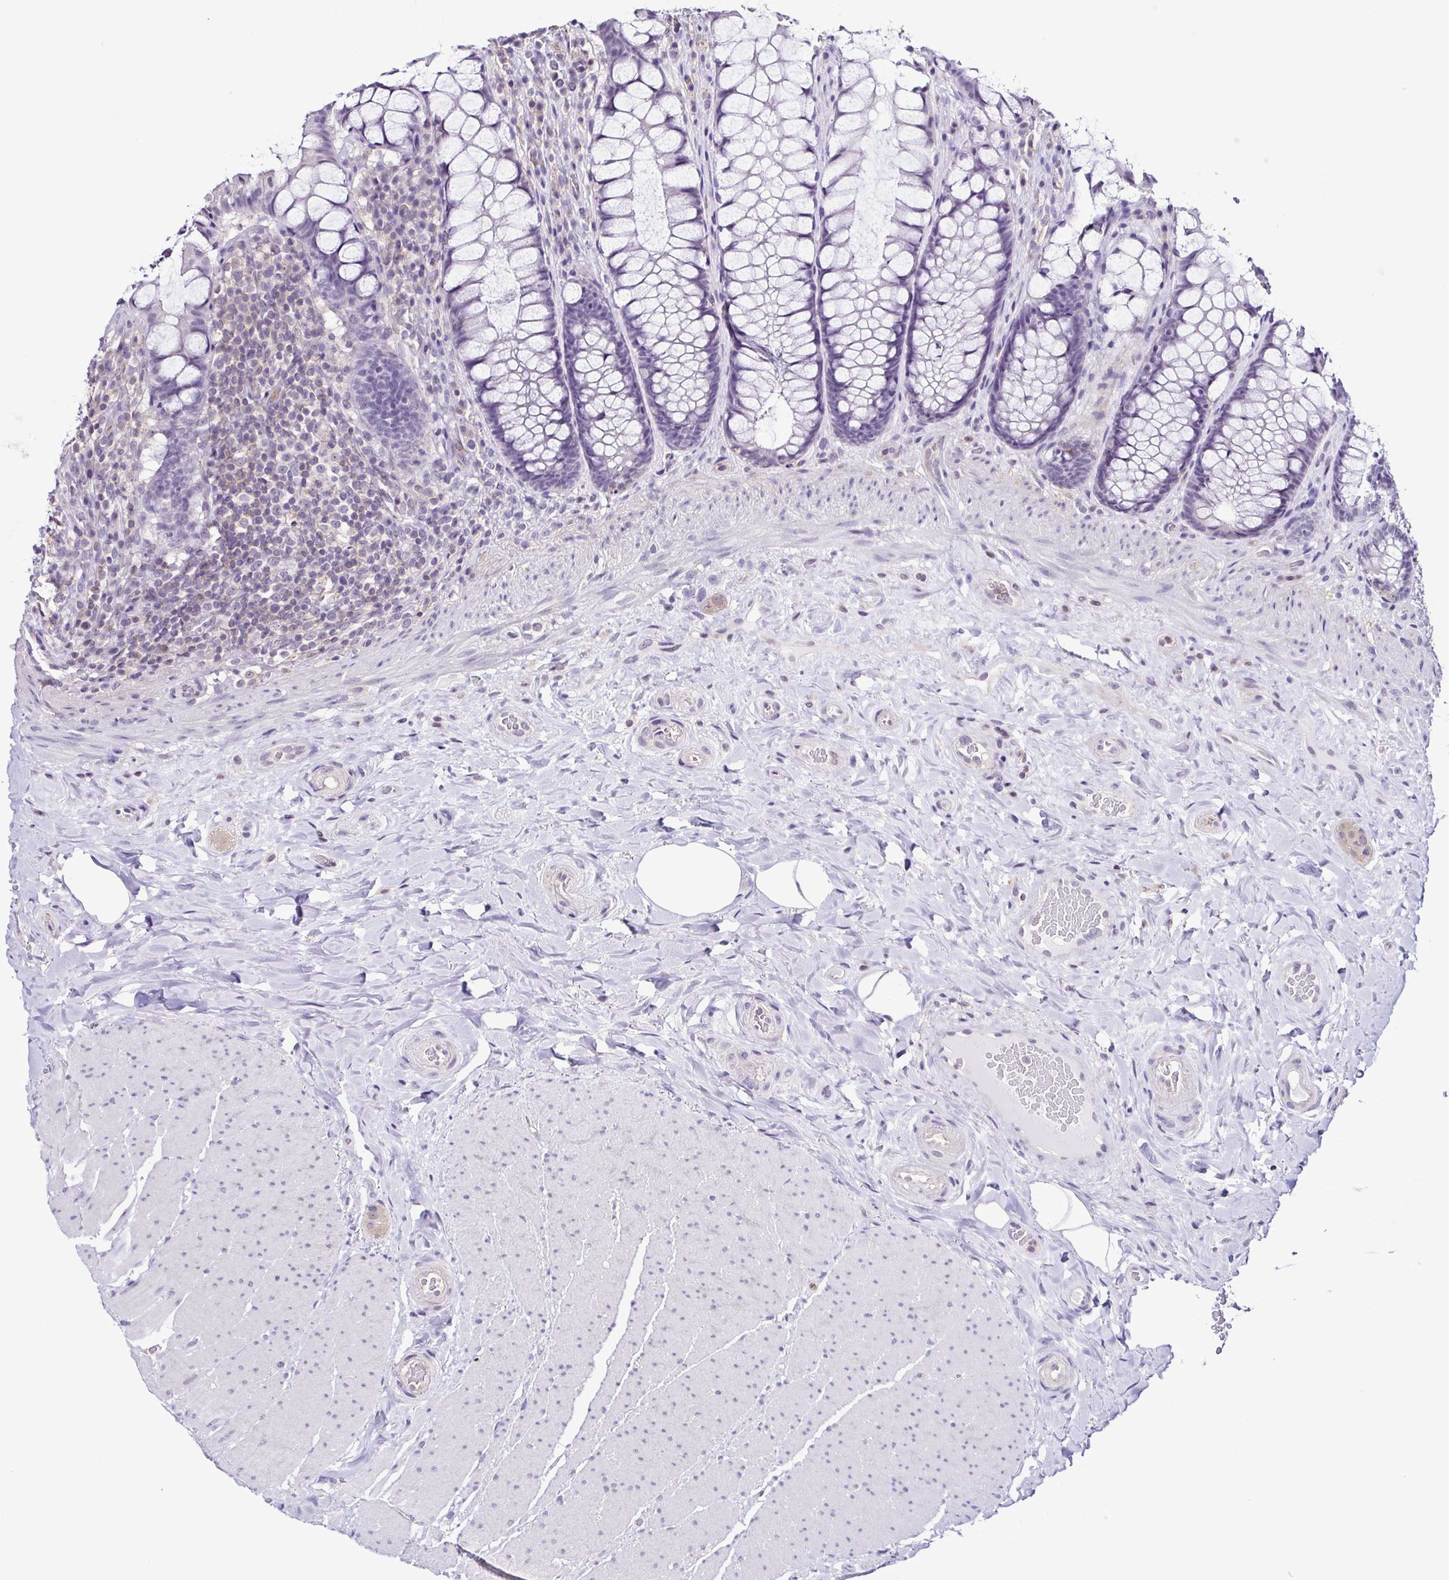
{"staining": {"intensity": "negative", "quantity": "none", "location": "none"}, "tissue": "rectum", "cell_type": "Glandular cells", "image_type": "normal", "snomed": [{"axis": "morphology", "description": "Normal tissue, NOS"}, {"axis": "topography", "description": "Rectum"}], "caption": "The image shows no significant staining in glandular cells of rectum.", "gene": "TNNT2", "patient": {"sex": "female", "age": 58}}